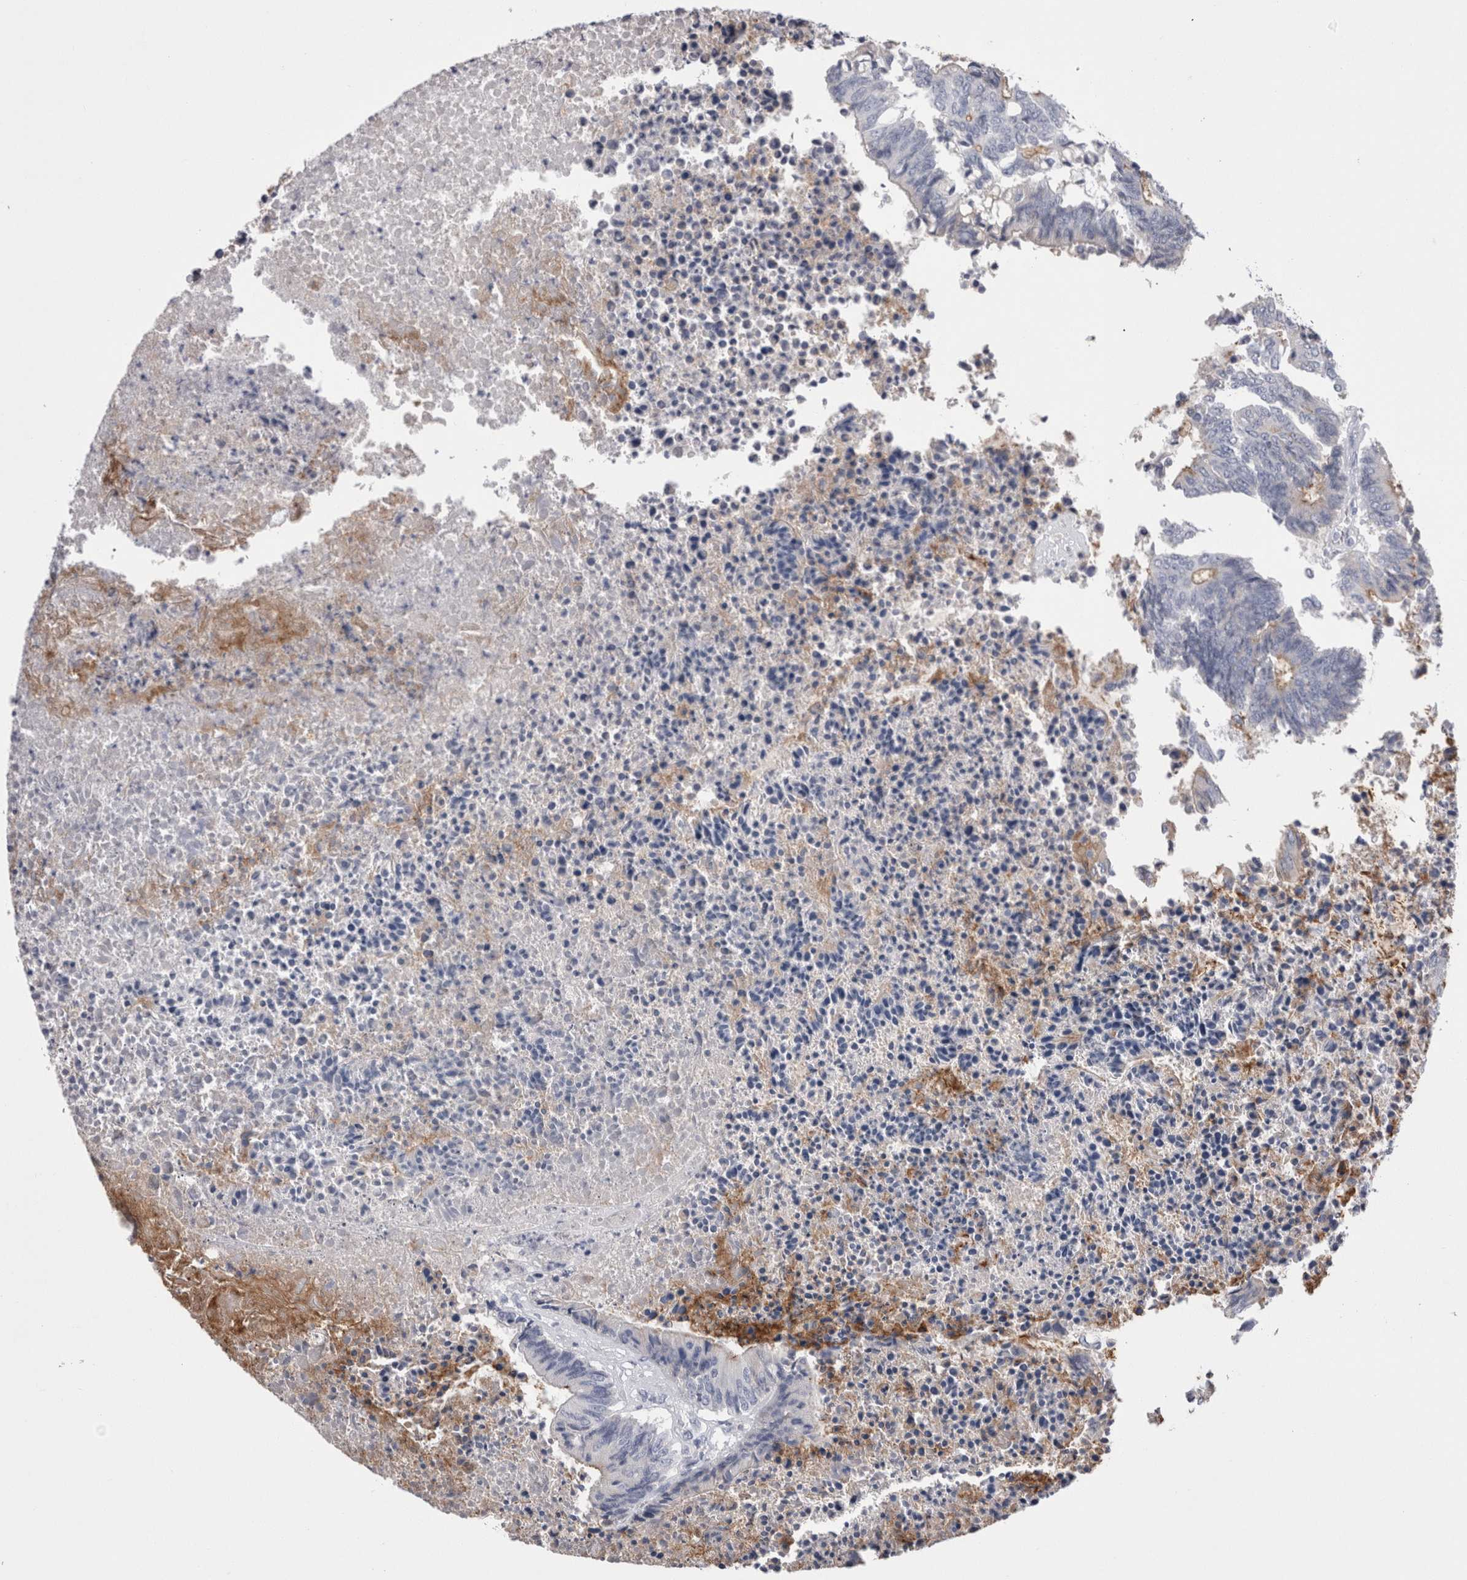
{"staining": {"intensity": "negative", "quantity": "none", "location": "none"}, "tissue": "colorectal cancer", "cell_type": "Tumor cells", "image_type": "cancer", "snomed": [{"axis": "morphology", "description": "Adenocarcinoma, NOS"}, {"axis": "topography", "description": "Rectum"}], "caption": "High magnification brightfield microscopy of colorectal cancer stained with DAB (brown) and counterstained with hematoxylin (blue): tumor cells show no significant staining.", "gene": "CDHR5", "patient": {"sex": "male", "age": 63}}